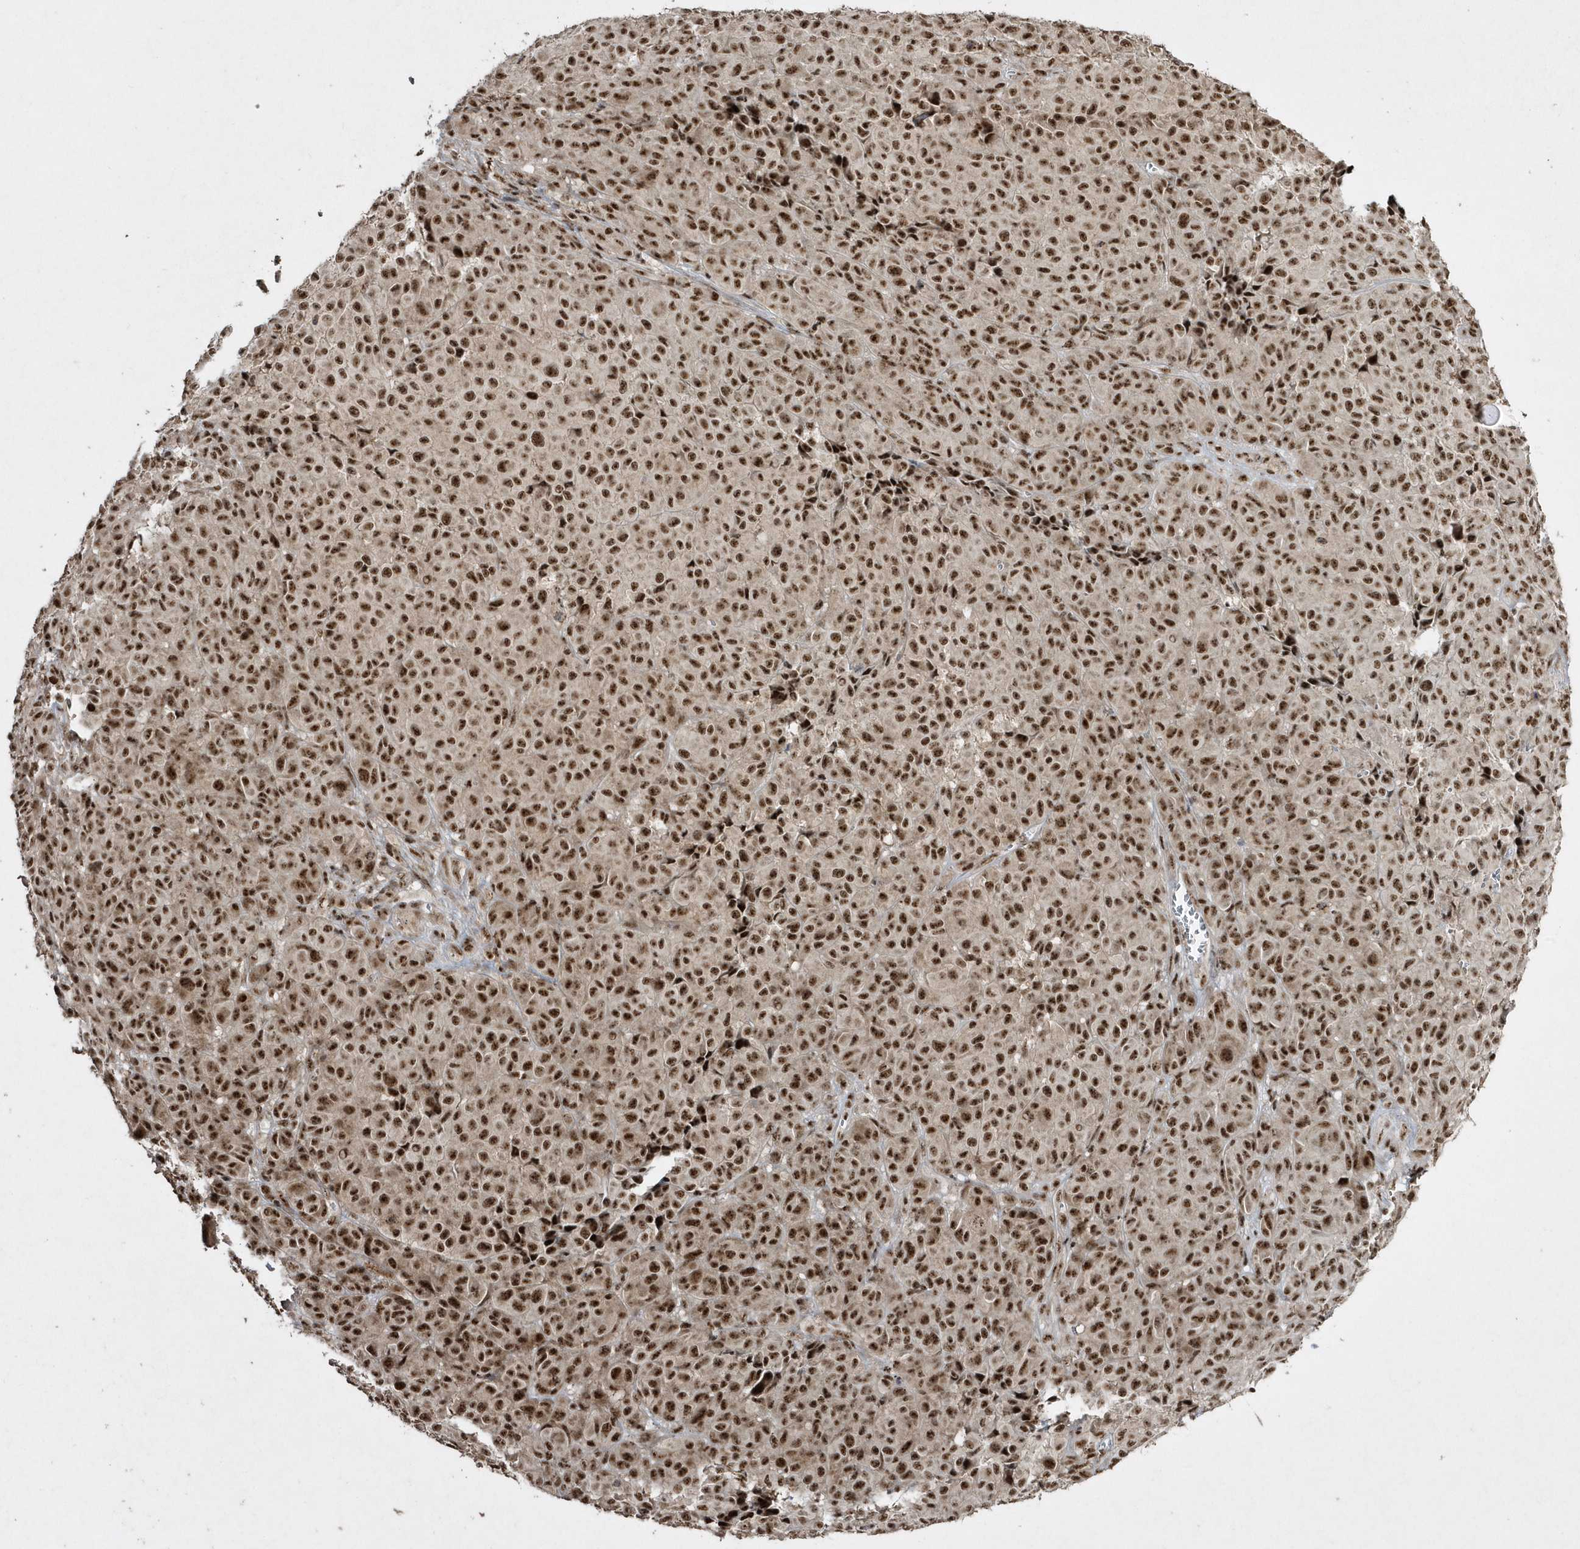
{"staining": {"intensity": "strong", "quantity": ">75%", "location": "nuclear"}, "tissue": "melanoma", "cell_type": "Tumor cells", "image_type": "cancer", "snomed": [{"axis": "morphology", "description": "Malignant melanoma, NOS"}, {"axis": "topography", "description": "Skin"}], "caption": "The photomicrograph shows a brown stain indicating the presence of a protein in the nuclear of tumor cells in melanoma. The protein is stained brown, and the nuclei are stained in blue (DAB IHC with brightfield microscopy, high magnification).", "gene": "POLR3B", "patient": {"sex": "male", "age": 73}}